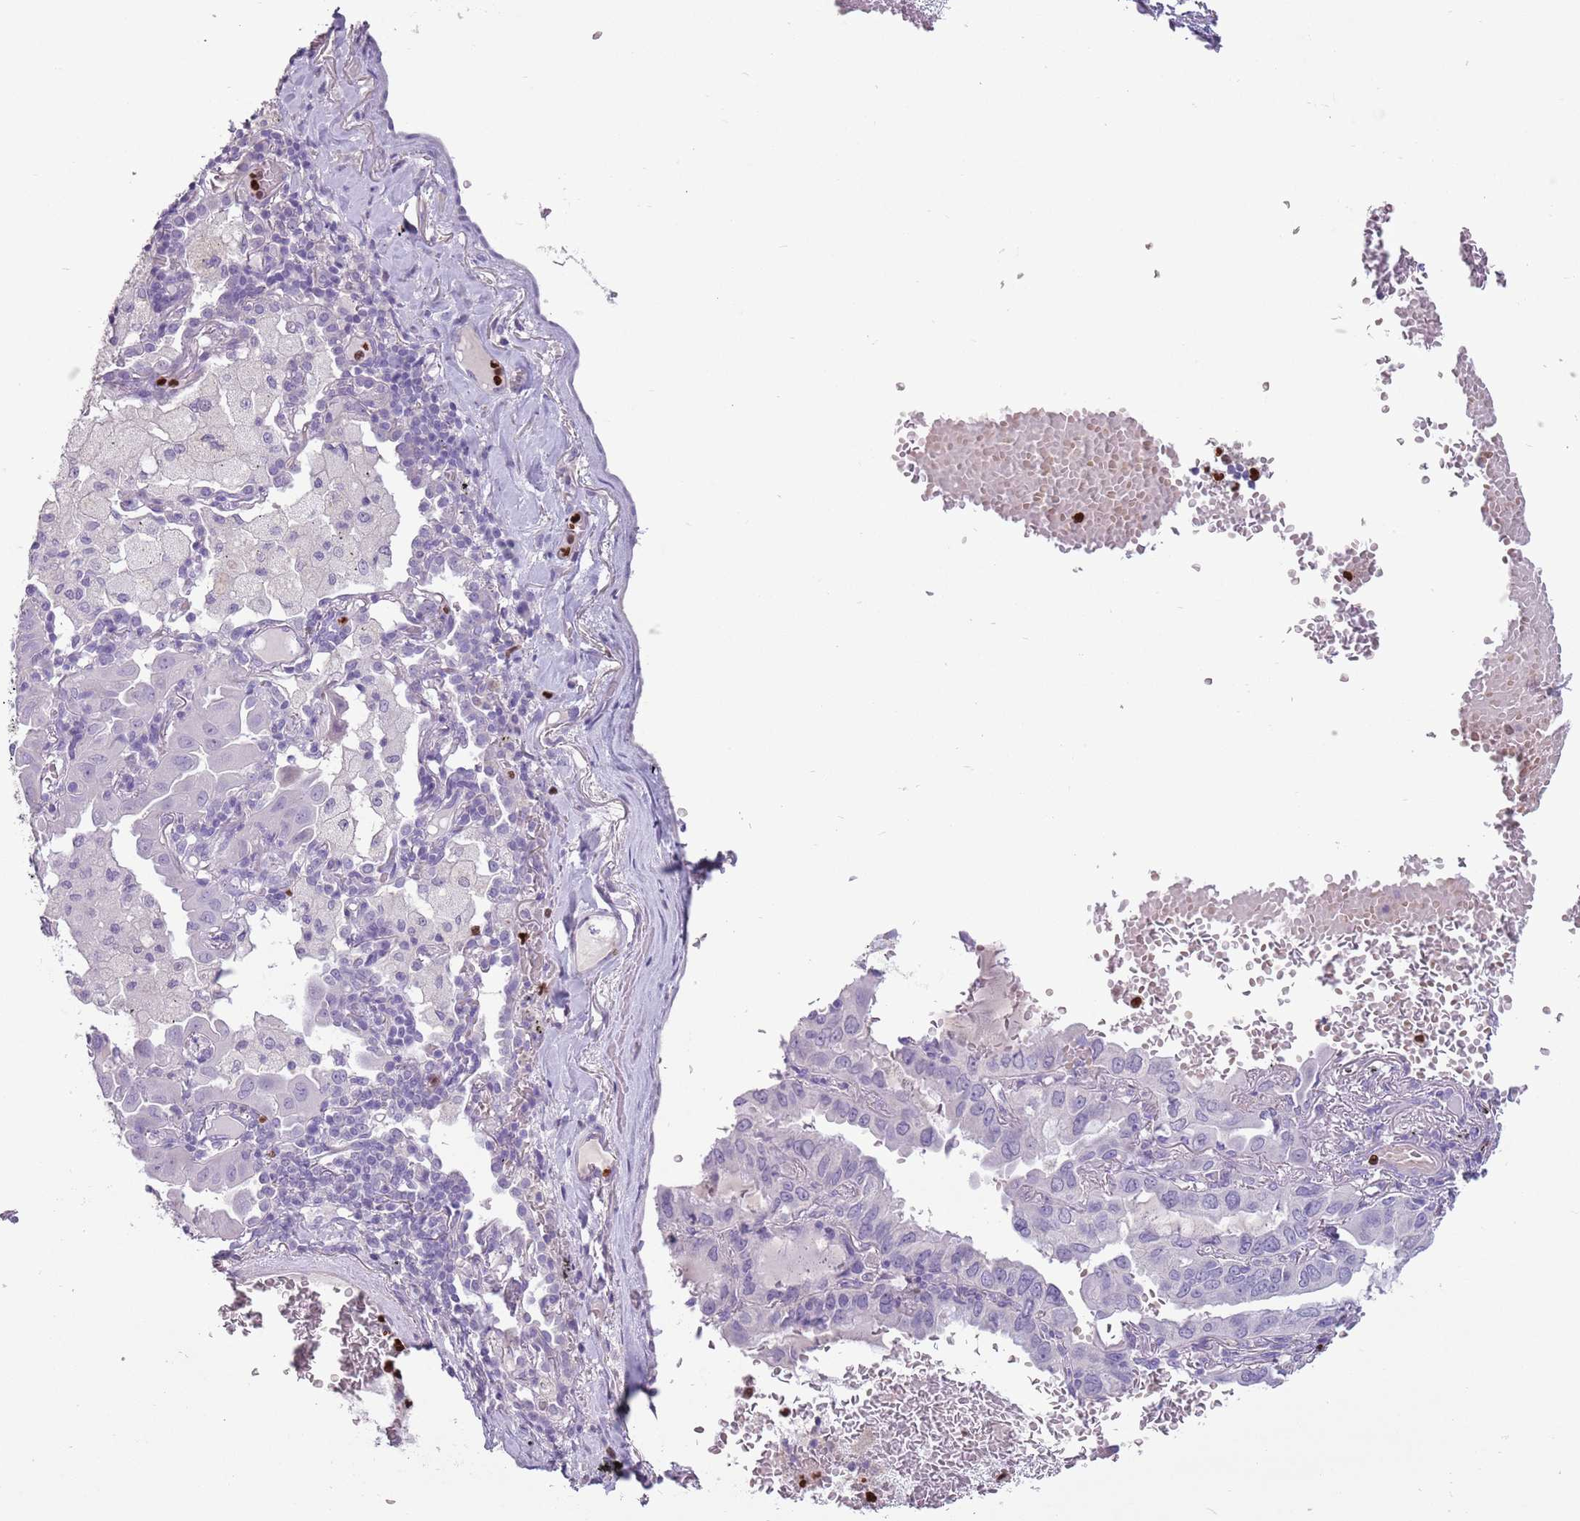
{"staining": {"intensity": "negative", "quantity": "none", "location": "none"}, "tissue": "lung cancer", "cell_type": "Tumor cells", "image_type": "cancer", "snomed": [{"axis": "morphology", "description": "Adenocarcinoma, NOS"}, {"axis": "topography", "description": "Lung"}], "caption": "This is an immunohistochemistry (IHC) micrograph of lung cancer (adenocarcinoma). There is no positivity in tumor cells.", "gene": "CELF6", "patient": {"sex": "male", "age": 64}}